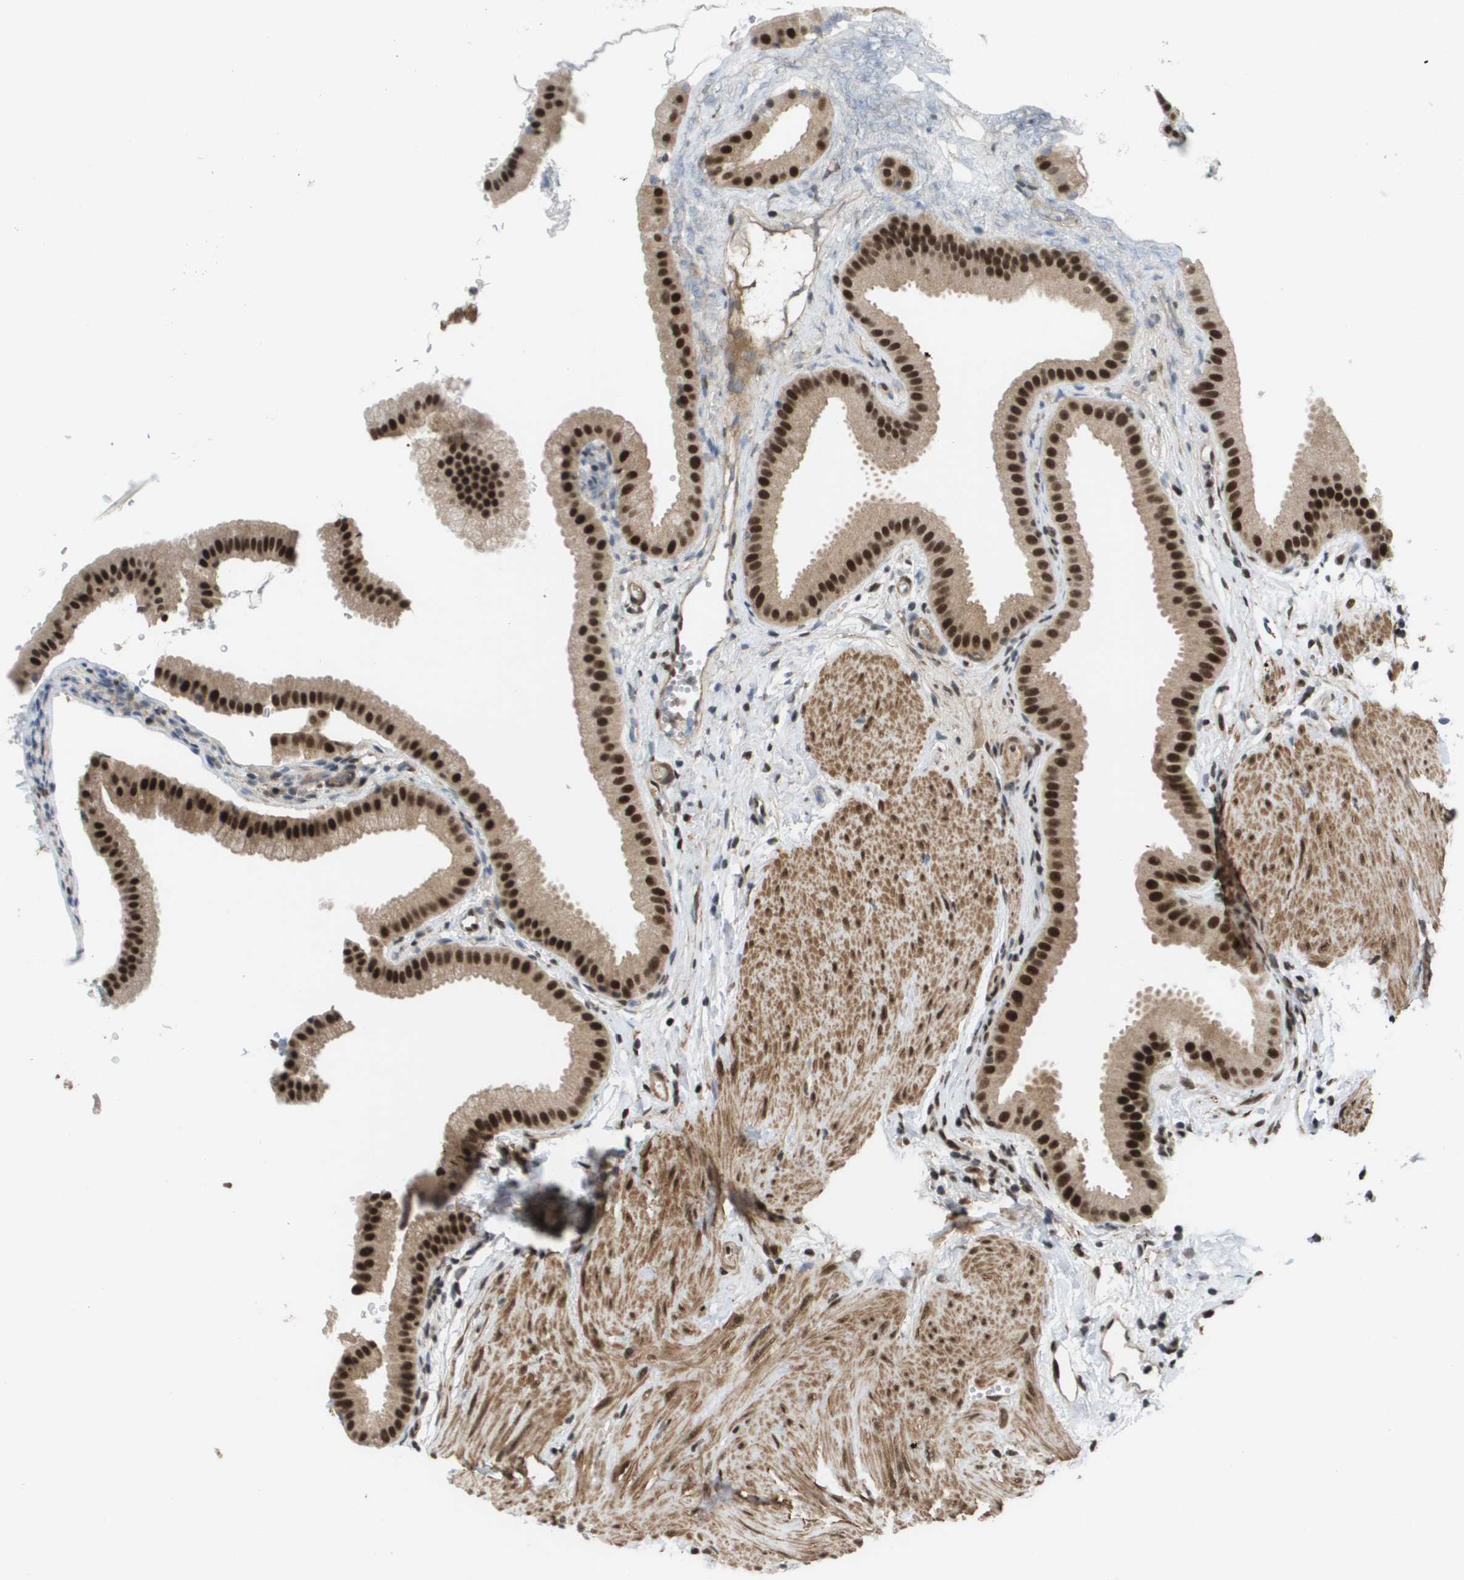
{"staining": {"intensity": "strong", "quantity": ">75%", "location": "cytoplasmic/membranous,nuclear"}, "tissue": "gallbladder", "cell_type": "Glandular cells", "image_type": "normal", "snomed": [{"axis": "morphology", "description": "Normal tissue, NOS"}, {"axis": "topography", "description": "Gallbladder"}], "caption": "Immunohistochemical staining of unremarkable gallbladder exhibits strong cytoplasmic/membranous,nuclear protein positivity in about >75% of glandular cells. The staining was performed using DAB (3,3'-diaminobenzidine) to visualize the protein expression in brown, while the nuclei were stained in blue with hematoxylin (Magnification: 20x).", "gene": "PRCC", "patient": {"sex": "female", "age": 64}}